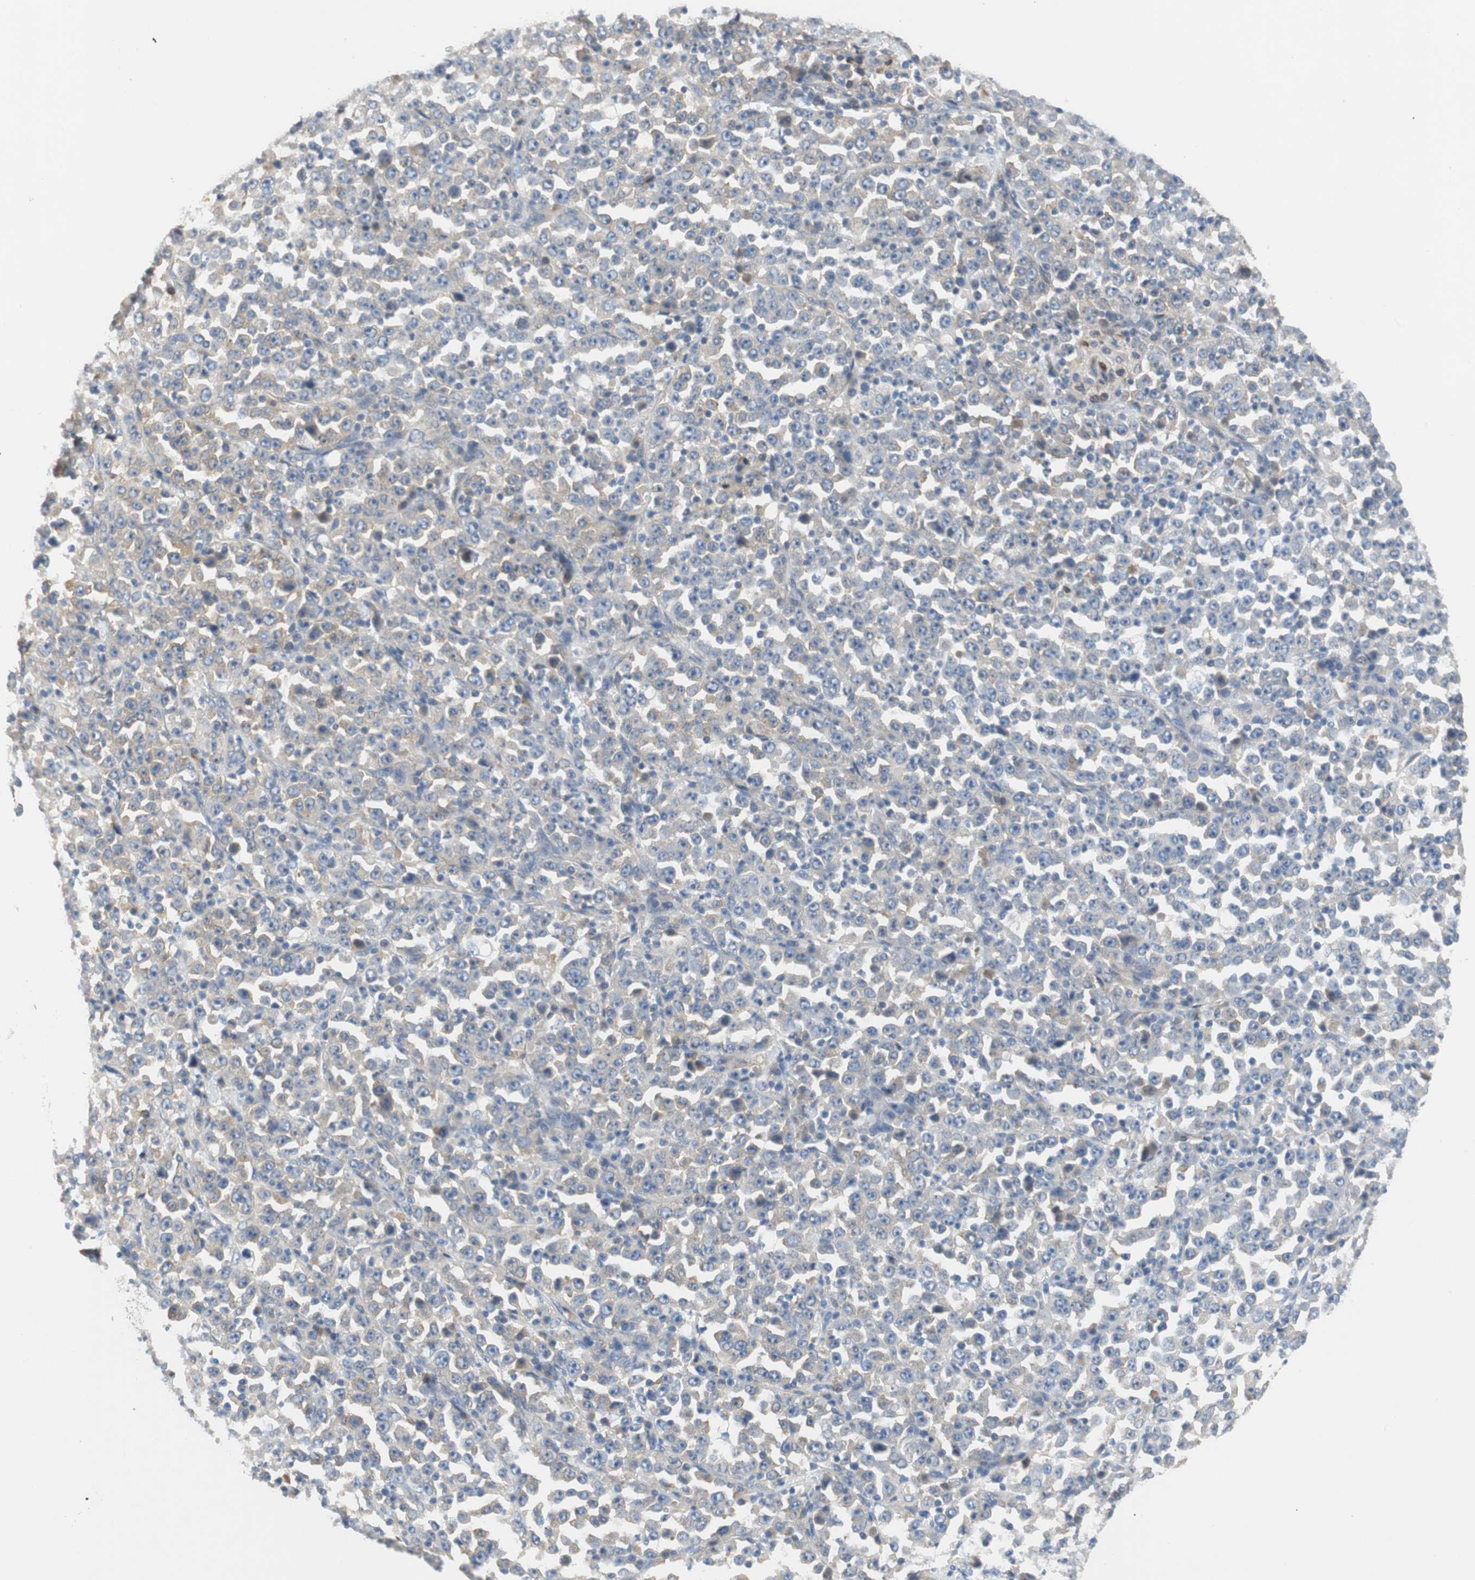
{"staining": {"intensity": "weak", "quantity": "<25%", "location": "cytoplasmic/membranous"}, "tissue": "stomach cancer", "cell_type": "Tumor cells", "image_type": "cancer", "snomed": [{"axis": "morphology", "description": "Normal tissue, NOS"}, {"axis": "morphology", "description": "Adenocarcinoma, NOS"}, {"axis": "topography", "description": "Stomach, upper"}, {"axis": "topography", "description": "Stomach"}], "caption": "This is an immunohistochemistry image of human adenocarcinoma (stomach). There is no expression in tumor cells.", "gene": "RELB", "patient": {"sex": "male", "age": 59}}